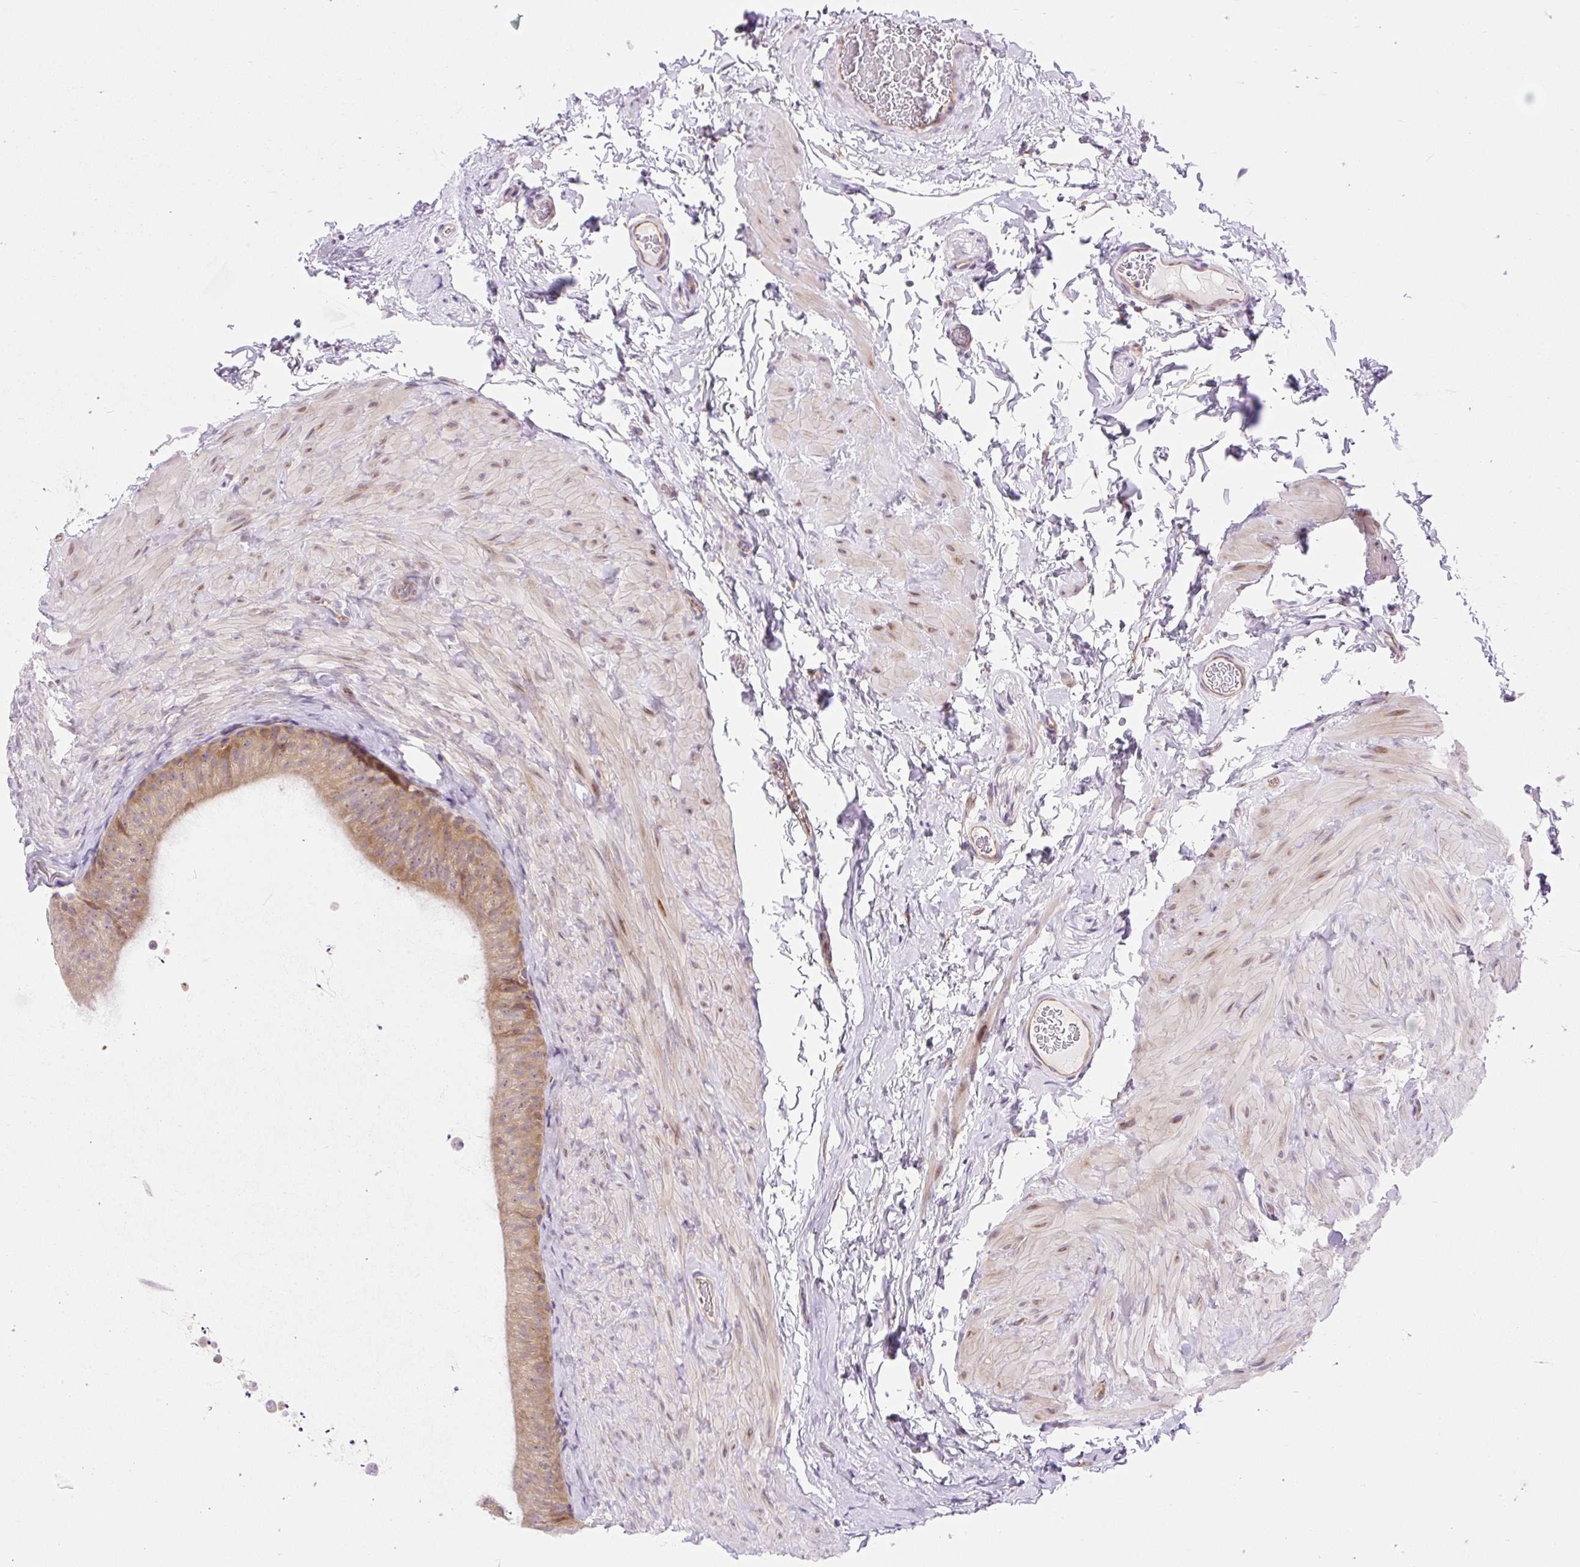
{"staining": {"intensity": "moderate", "quantity": "<25%", "location": "cytoplasmic/membranous"}, "tissue": "epididymis", "cell_type": "Glandular cells", "image_type": "normal", "snomed": [{"axis": "morphology", "description": "Normal tissue, NOS"}, {"axis": "topography", "description": "Epididymis, spermatic cord, NOS"}, {"axis": "topography", "description": "Epididymis"}], "caption": "An IHC image of normal tissue is shown. Protein staining in brown labels moderate cytoplasmic/membranous positivity in epididymis within glandular cells.", "gene": "GPR45", "patient": {"sex": "male", "age": 31}}